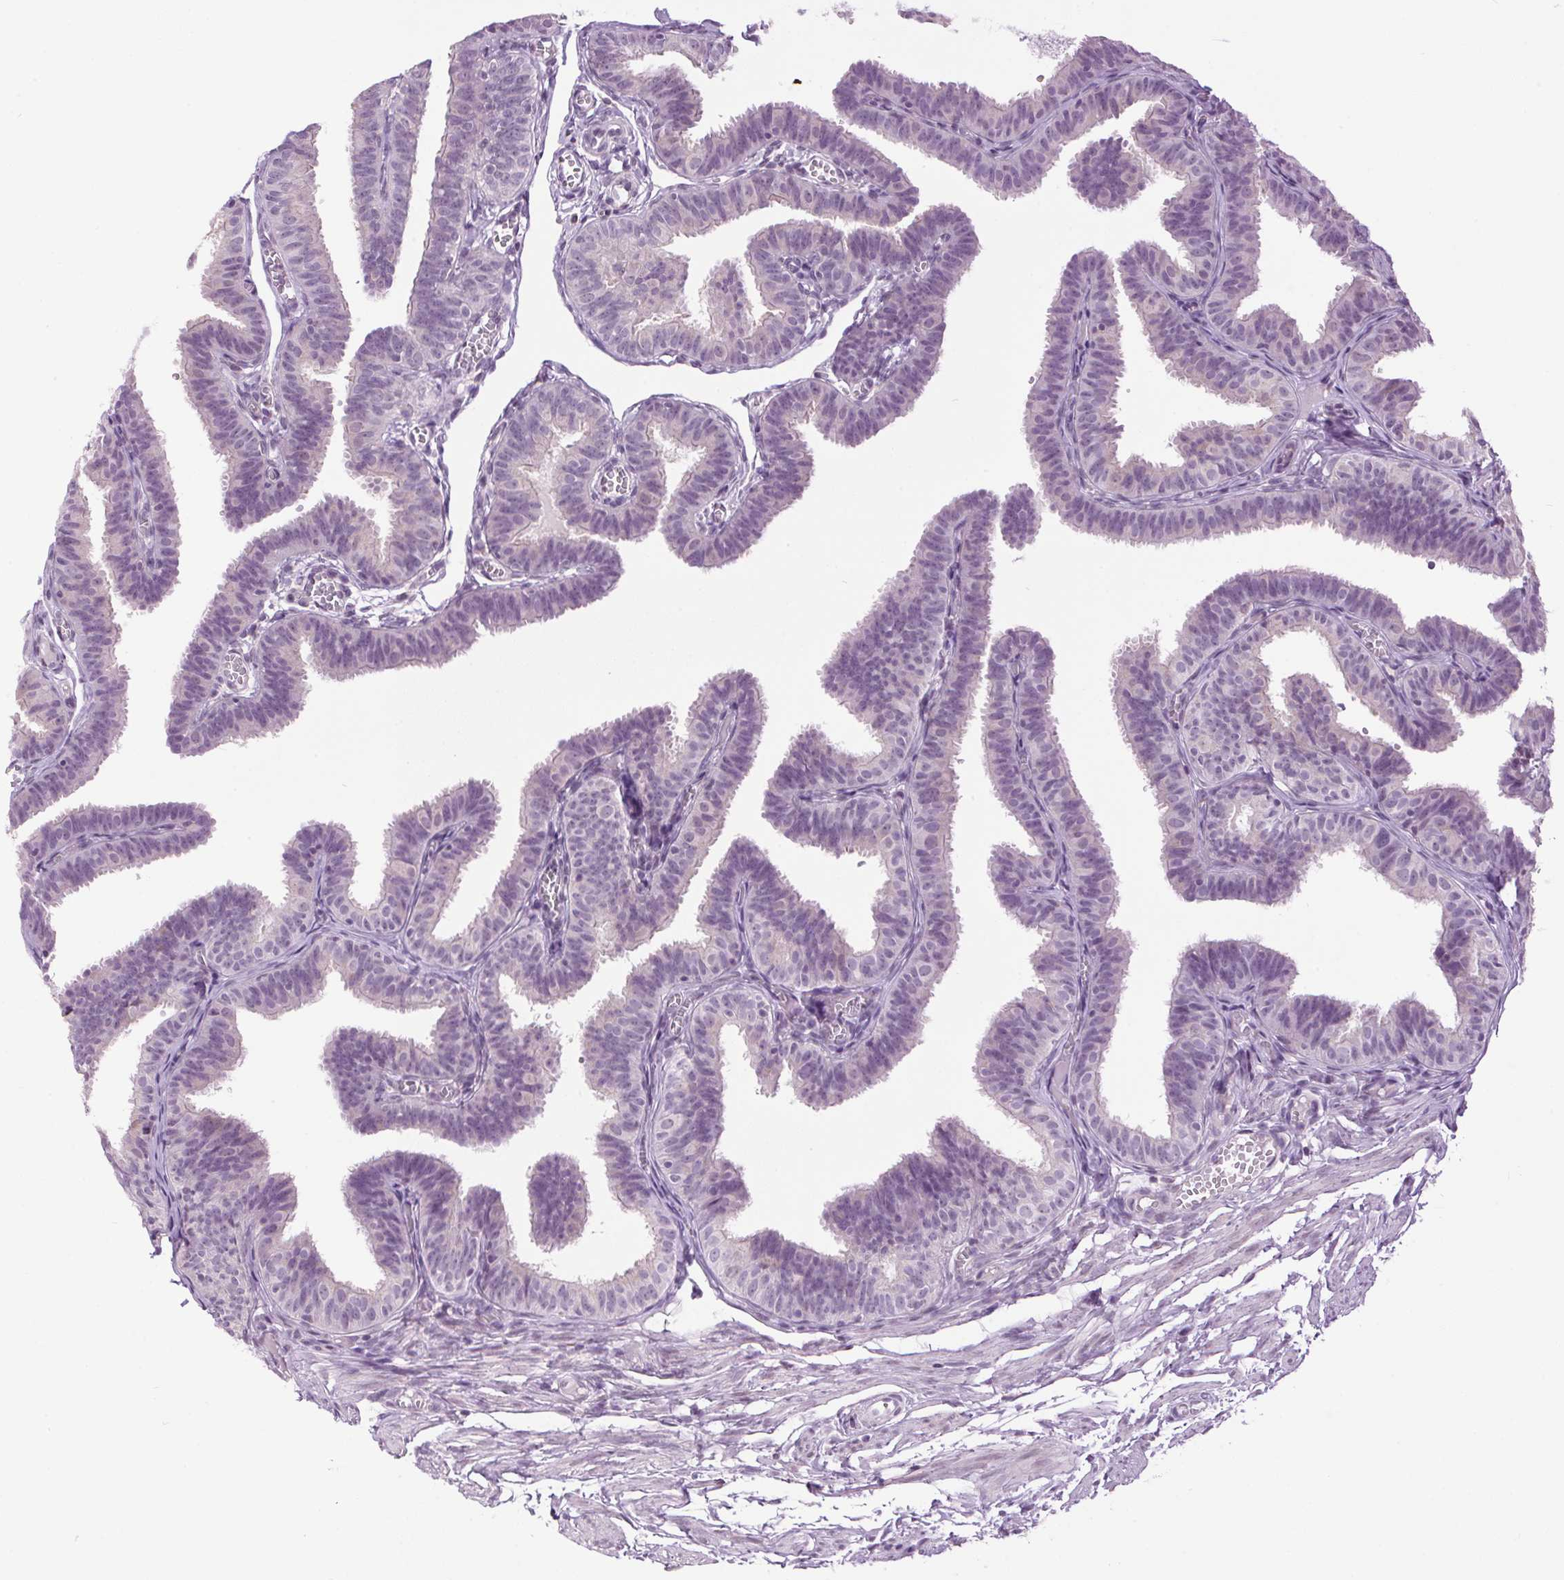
{"staining": {"intensity": "negative", "quantity": "none", "location": "none"}, "tissue": "fallopian tube", "cell_type": "Glandular cells", "image_type": "normal", "snomed": [{"axis": "morphology", "description": "Normal tissue, NOS"}, {"axis": "topography", "description": "Fallopian tube"}], "caption": "IHC micrograph of normal fallopian tube: human fallopian tube stained with DAB (3,3'-diaminobenzidine) reveals no significant protein expression in glandular cells.", "gene": "SMIM13", "patient": {"sex": "female", "age": 25}}